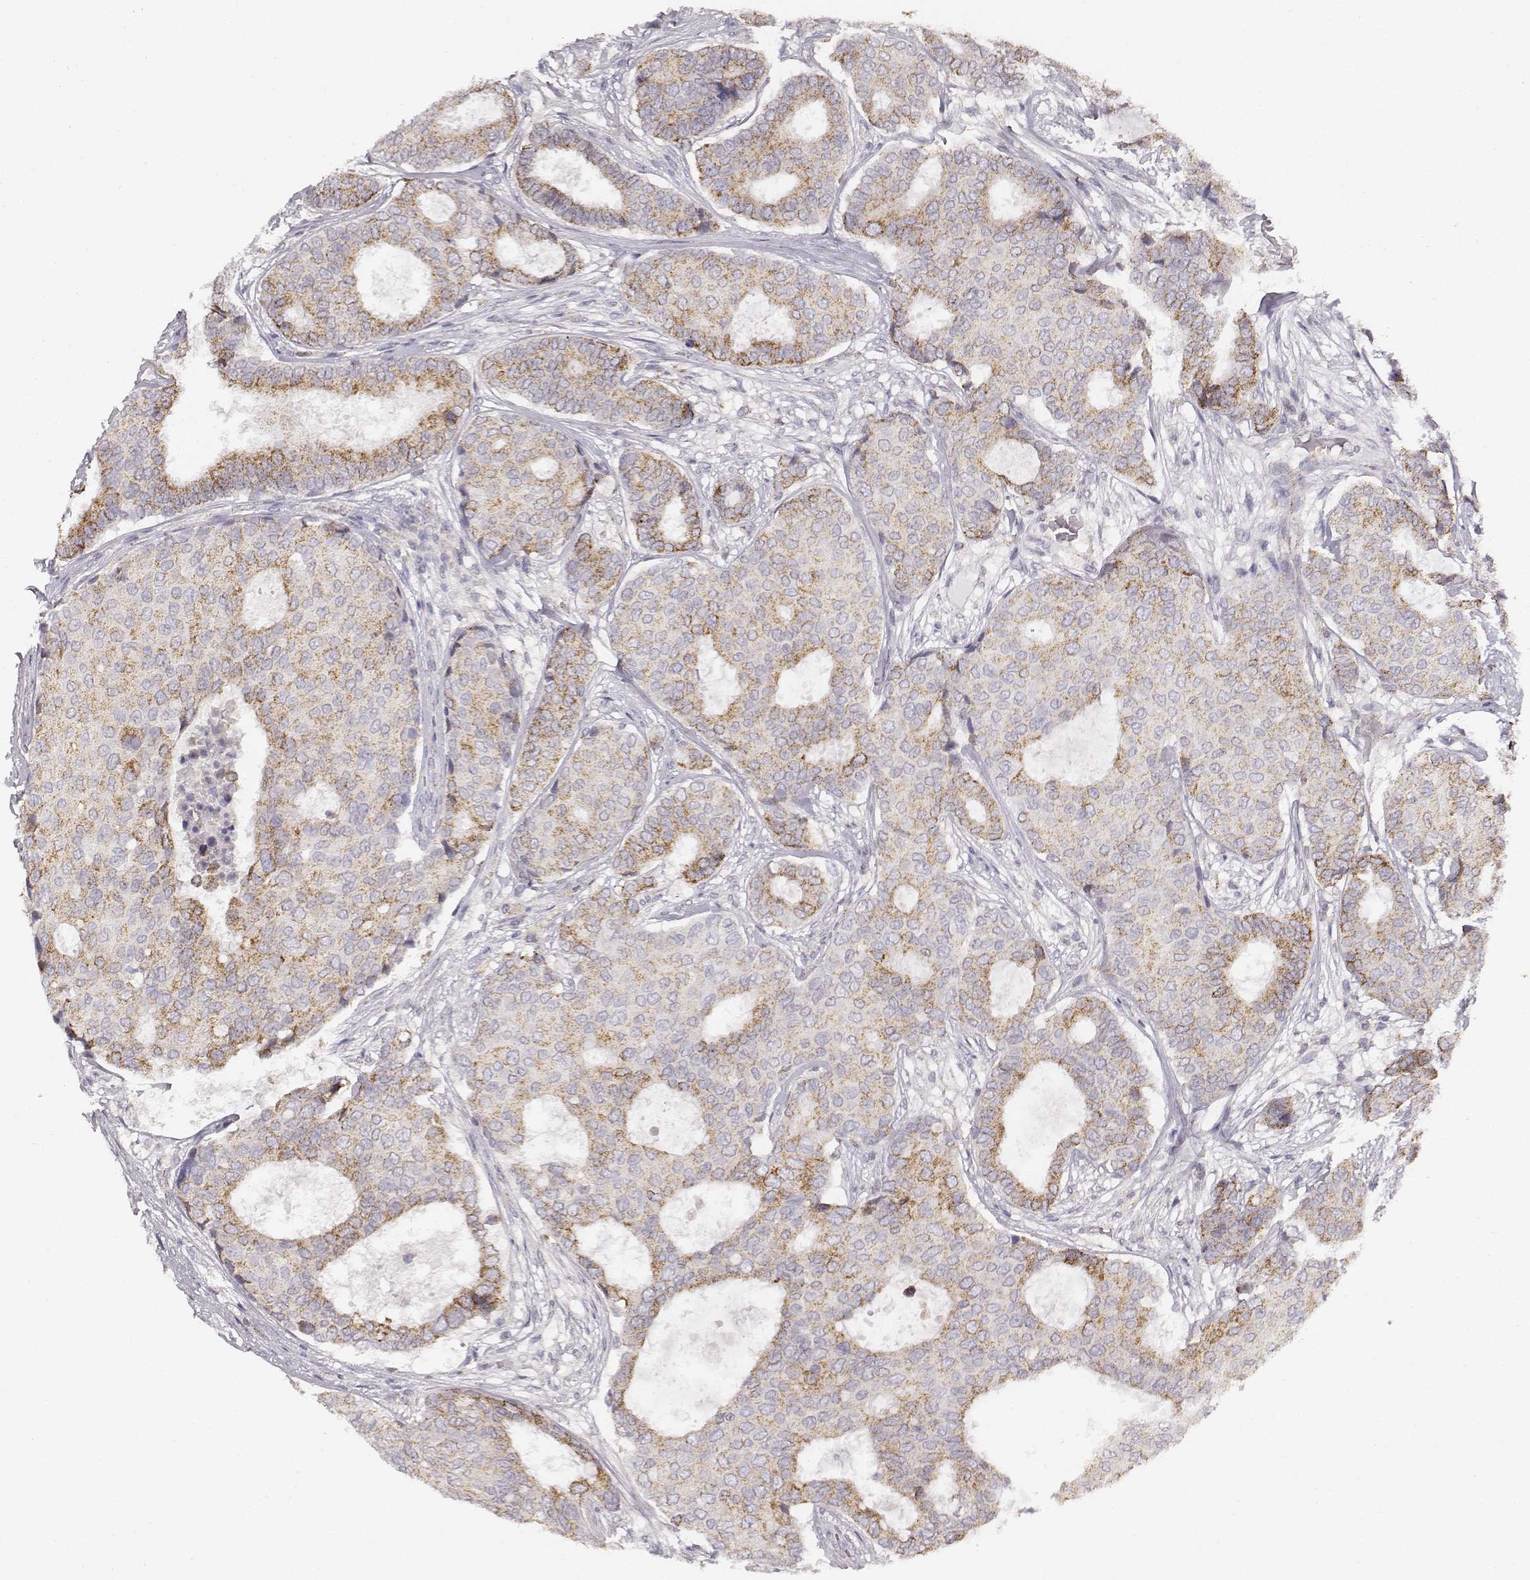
{"staining": {"intensity": "weak", "quantity": ">75%", "location": "cytoplasmic/membranous"}, "tissue": "breast cancer", "cell_type": "Tumor cells", "image_type": "cancer", "snomed": [{"axis": "morphology", "description": "Duct carcinoma"}, {"axis": "topography", "description": "Breast"}], "caption": "Intraductal carcinoma (breast) stained with a brown dye exhibits weak cytoplasmic/membranous positive staining in approximately >75% of tumor cells.", "gene": "ABCD3", "patient": {"sex": "female", "age": 75}}